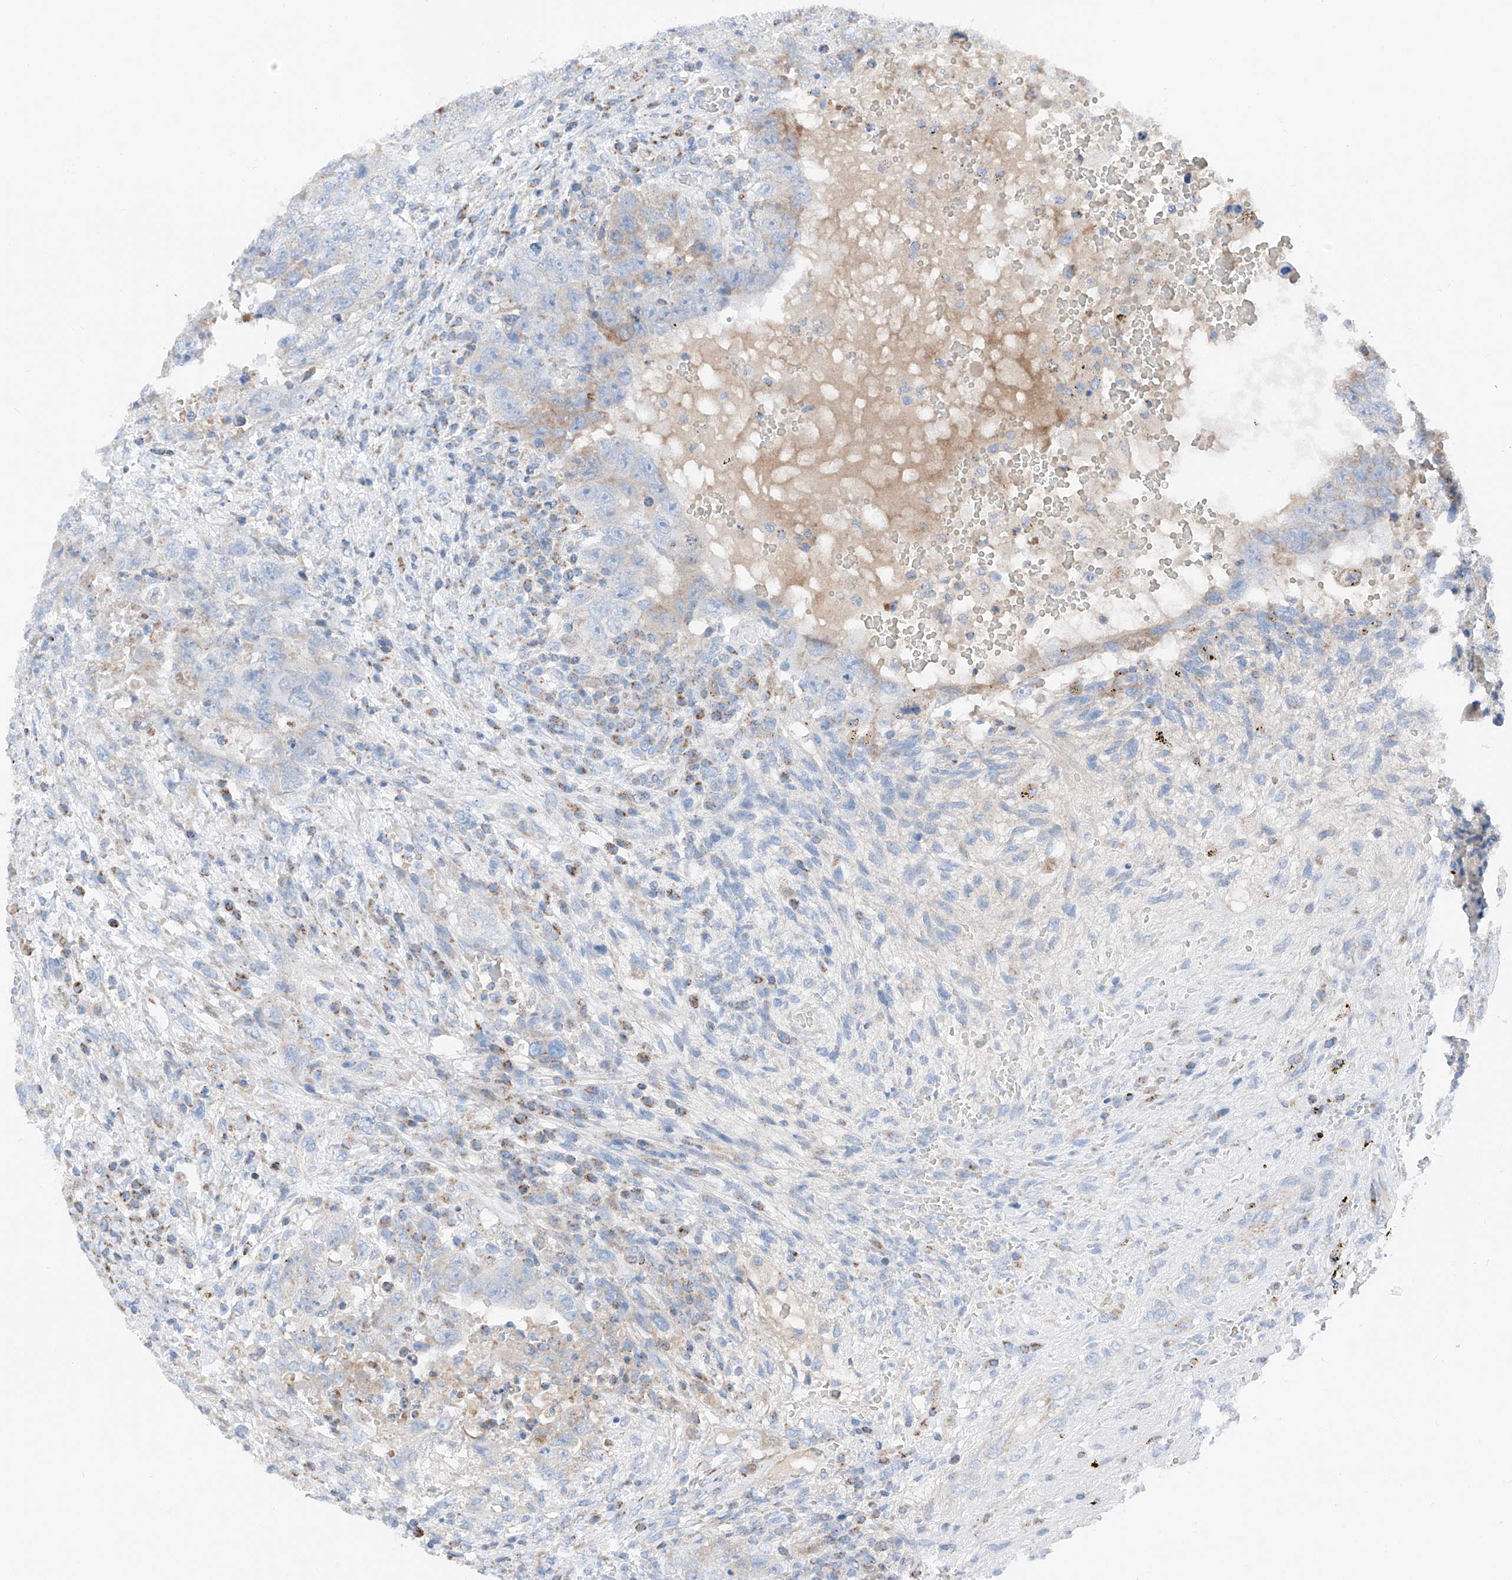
{"staining": {"intensity": "negative", "quantity": "none", "location": "none"}, "tissue": "testis cancer", "cell_type": "Tumor cells", "image_type": "cancer", "snomed": [{"axis": "morphology", "description": "Carcinoma, Embryonal, NOS"}, {"axis": "topography", "description": "Testis"}], "caption": "IHC histopathology image of neoplastic tissue: human testis cancer (embryonal carcinoma) stained with DAB (3,3'-diaminobenzidine) shows no significant protein positivity in tumor cells. Nuclei are stained in blue.", "gene": "MRAP", "patient": {"sex": "male", "age": 26}}